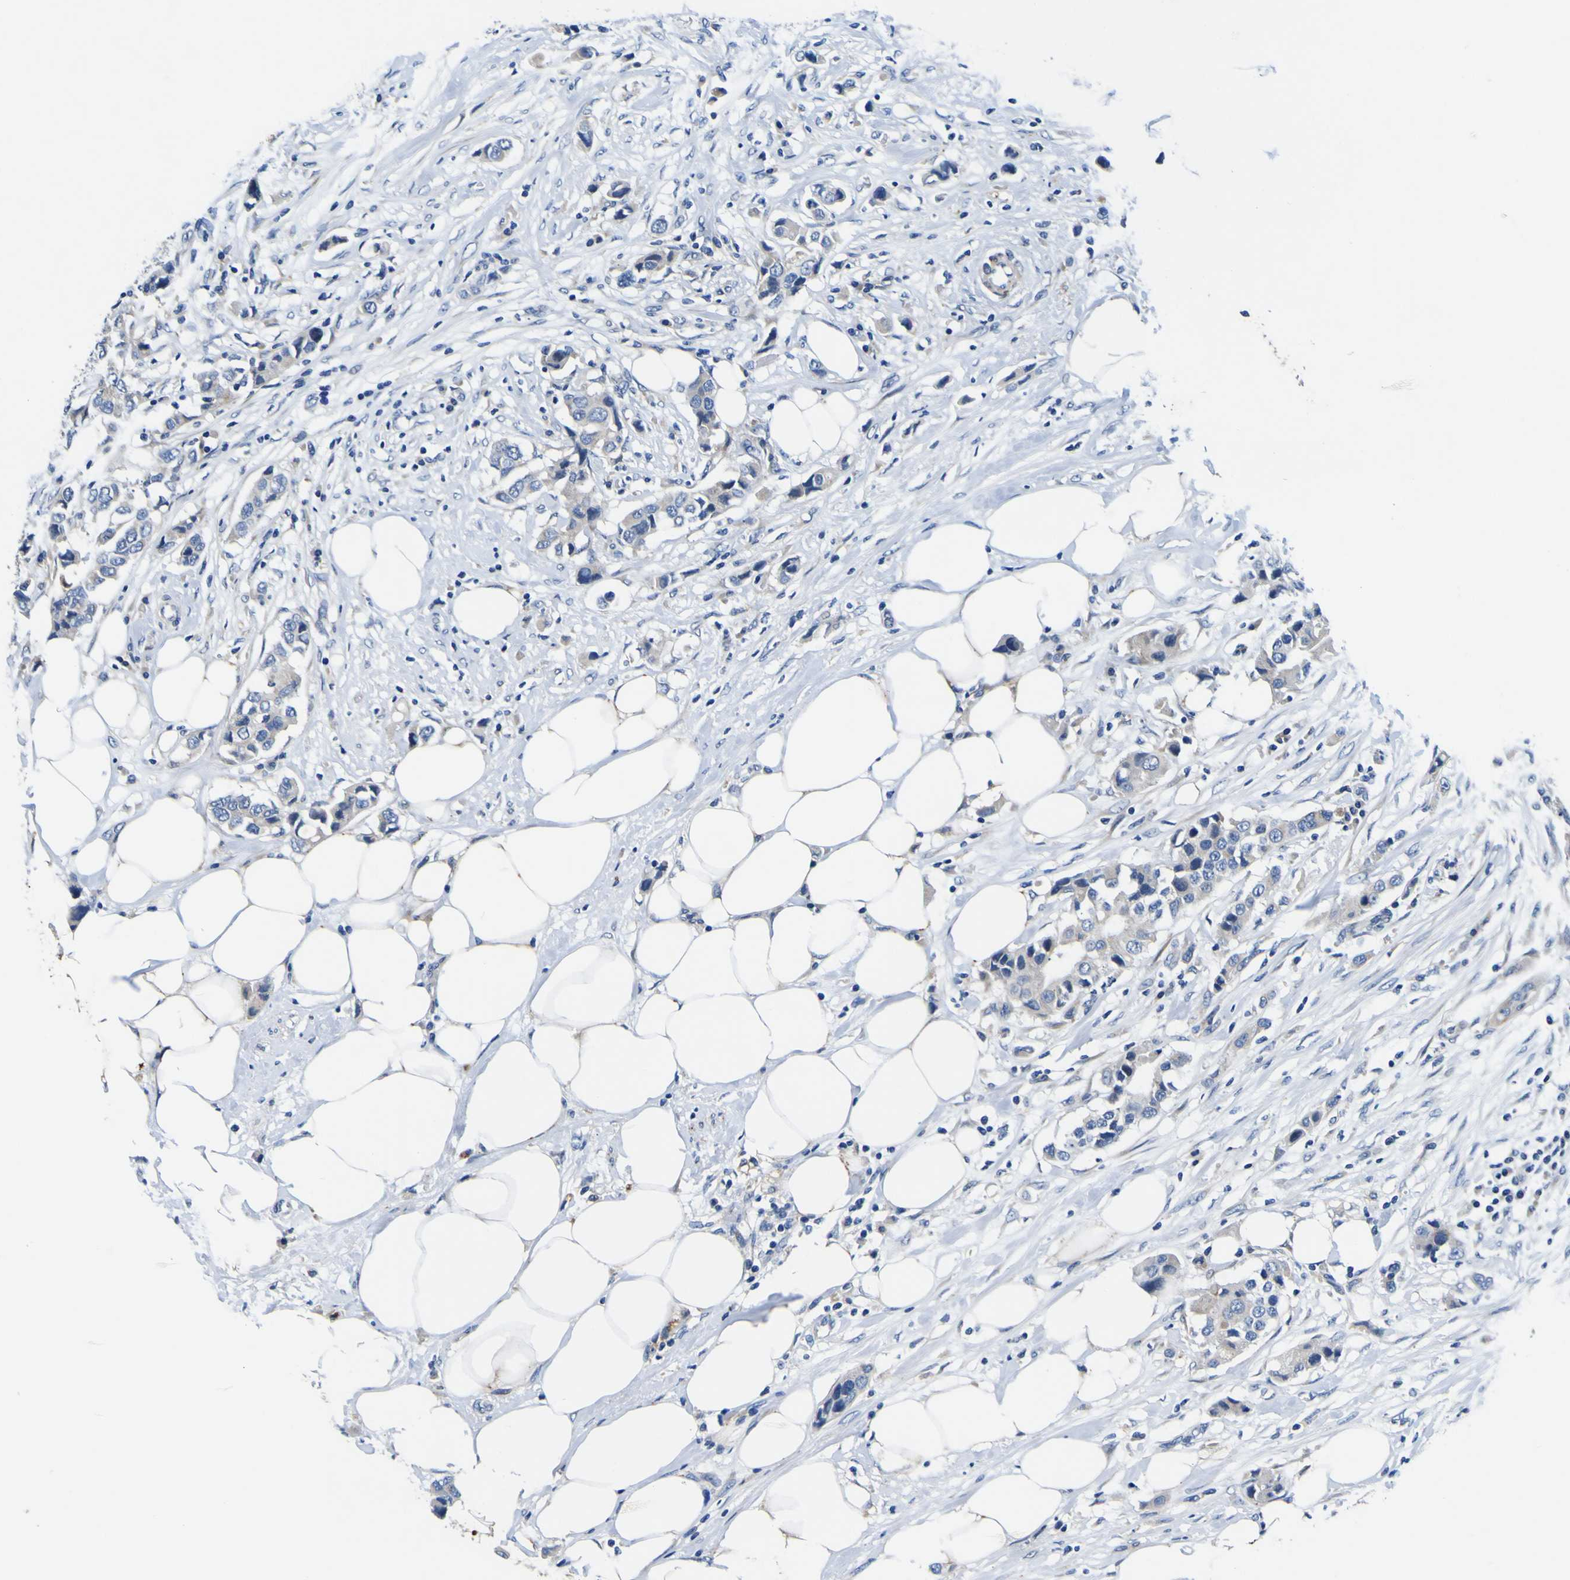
{"staining": {"intensity": "weak", "quantity": "<25%", "location": "cytoplasmic/membranous"}, "tissue": "breast cancer", "cell_type": "Tumor cells", "image_type": "cancer", "snomed": [{"axis": "morphology", "description": "Normal tissue, NOS"}, {"axis": "morphology", "description": "Duct carcinoma"}, {"axis": "topography", "description": "Breast"}], "caption": "This is a micrograph of immunohistochemistry (IHC) staining of breast cancer, which shows no positivity in tumor cells.", "gene": "AGAP3", "patient": {"sex": "female", "age": 50}}